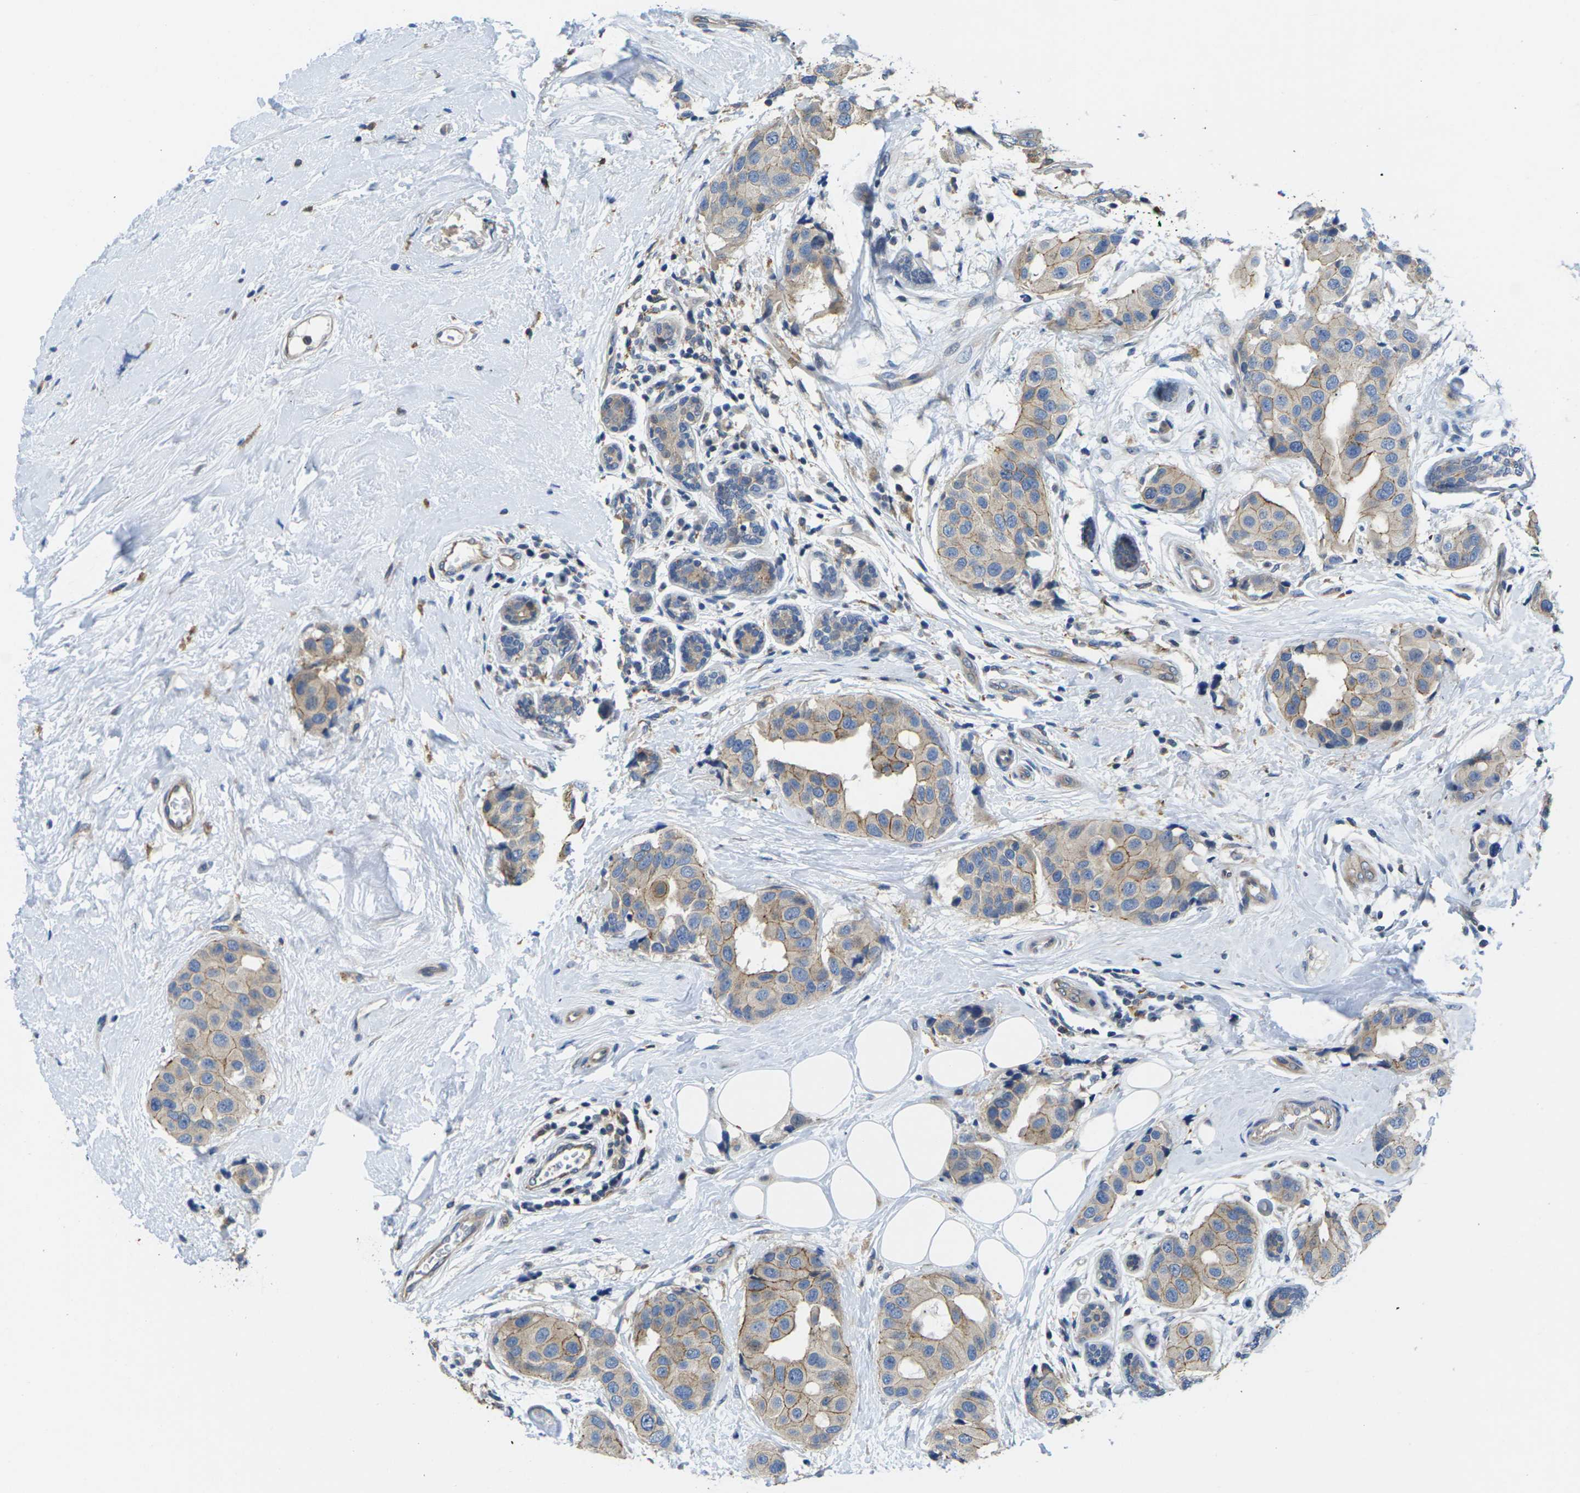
{"staining": {"intensity": "moderate", "quantity": "25%-75%", "location": "cytoplasmic/membranous"}, "tissue": "breast cancer", "cell_type": "Tumor cells", "image_type": "cancer", "snomed": [{"axis": "morphology", "description": "Normal tissue, NOS"}, {"axis": "morphology", "description": "Duct carcinoma"}, {"axis": "topography", "description": "Breast"}], "caption": "A medium amount of moderate cytoplasmic/membranous expression is seen in approximately 25%-75% of tumor cells in breast cancer tissue.", "gene": "SCNN1A", "patient": {"sex": "female", "age": 39}}